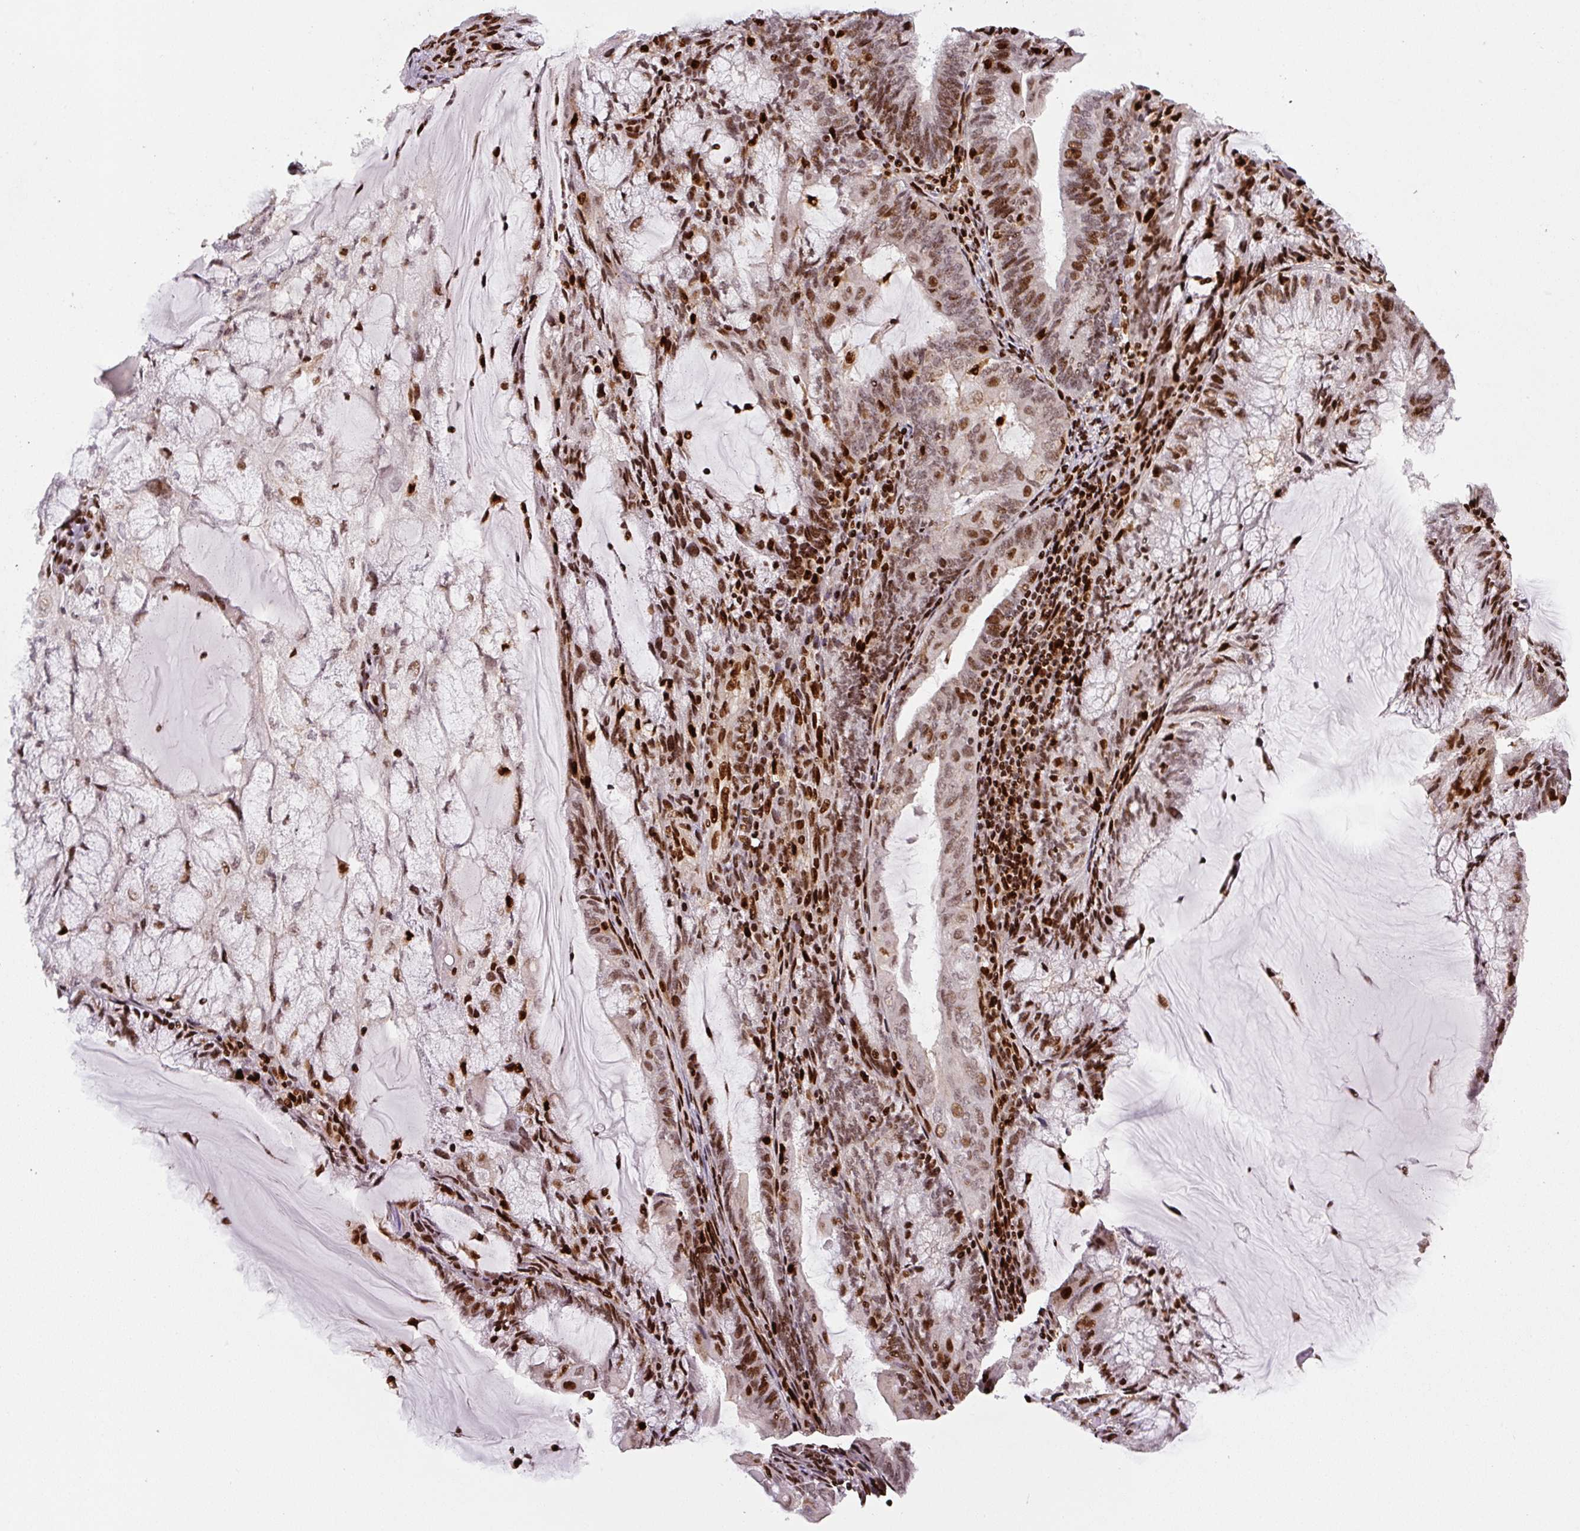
{"staining": {"intensity": "moderate", "quantity": ">75%", "location": "nuclear"}, "tissue": "endometrial cancer", "cell_type": "Tumor cells", "image_type": "cancer", "snomed": [{"axis": "morphology", "description": "Adenocarcinoma, NOS"}, {"axis": "topography", "description": "Endometrium"}], "caption": "IHC staining of adenocarcinoma (endometrial), which reveals medium levels of moderate nuclear positivity in approximately >75% of tumor cells indicating moderate nuclear protein positivity. The staining was performed using DAB (3,3'-diaminobenzidine) (brown) for protein detection and nuclei were counterstained in hematoxylin (blue).", "gene": "PYDC2", "patient": {"sex": "female", "age": 81}}